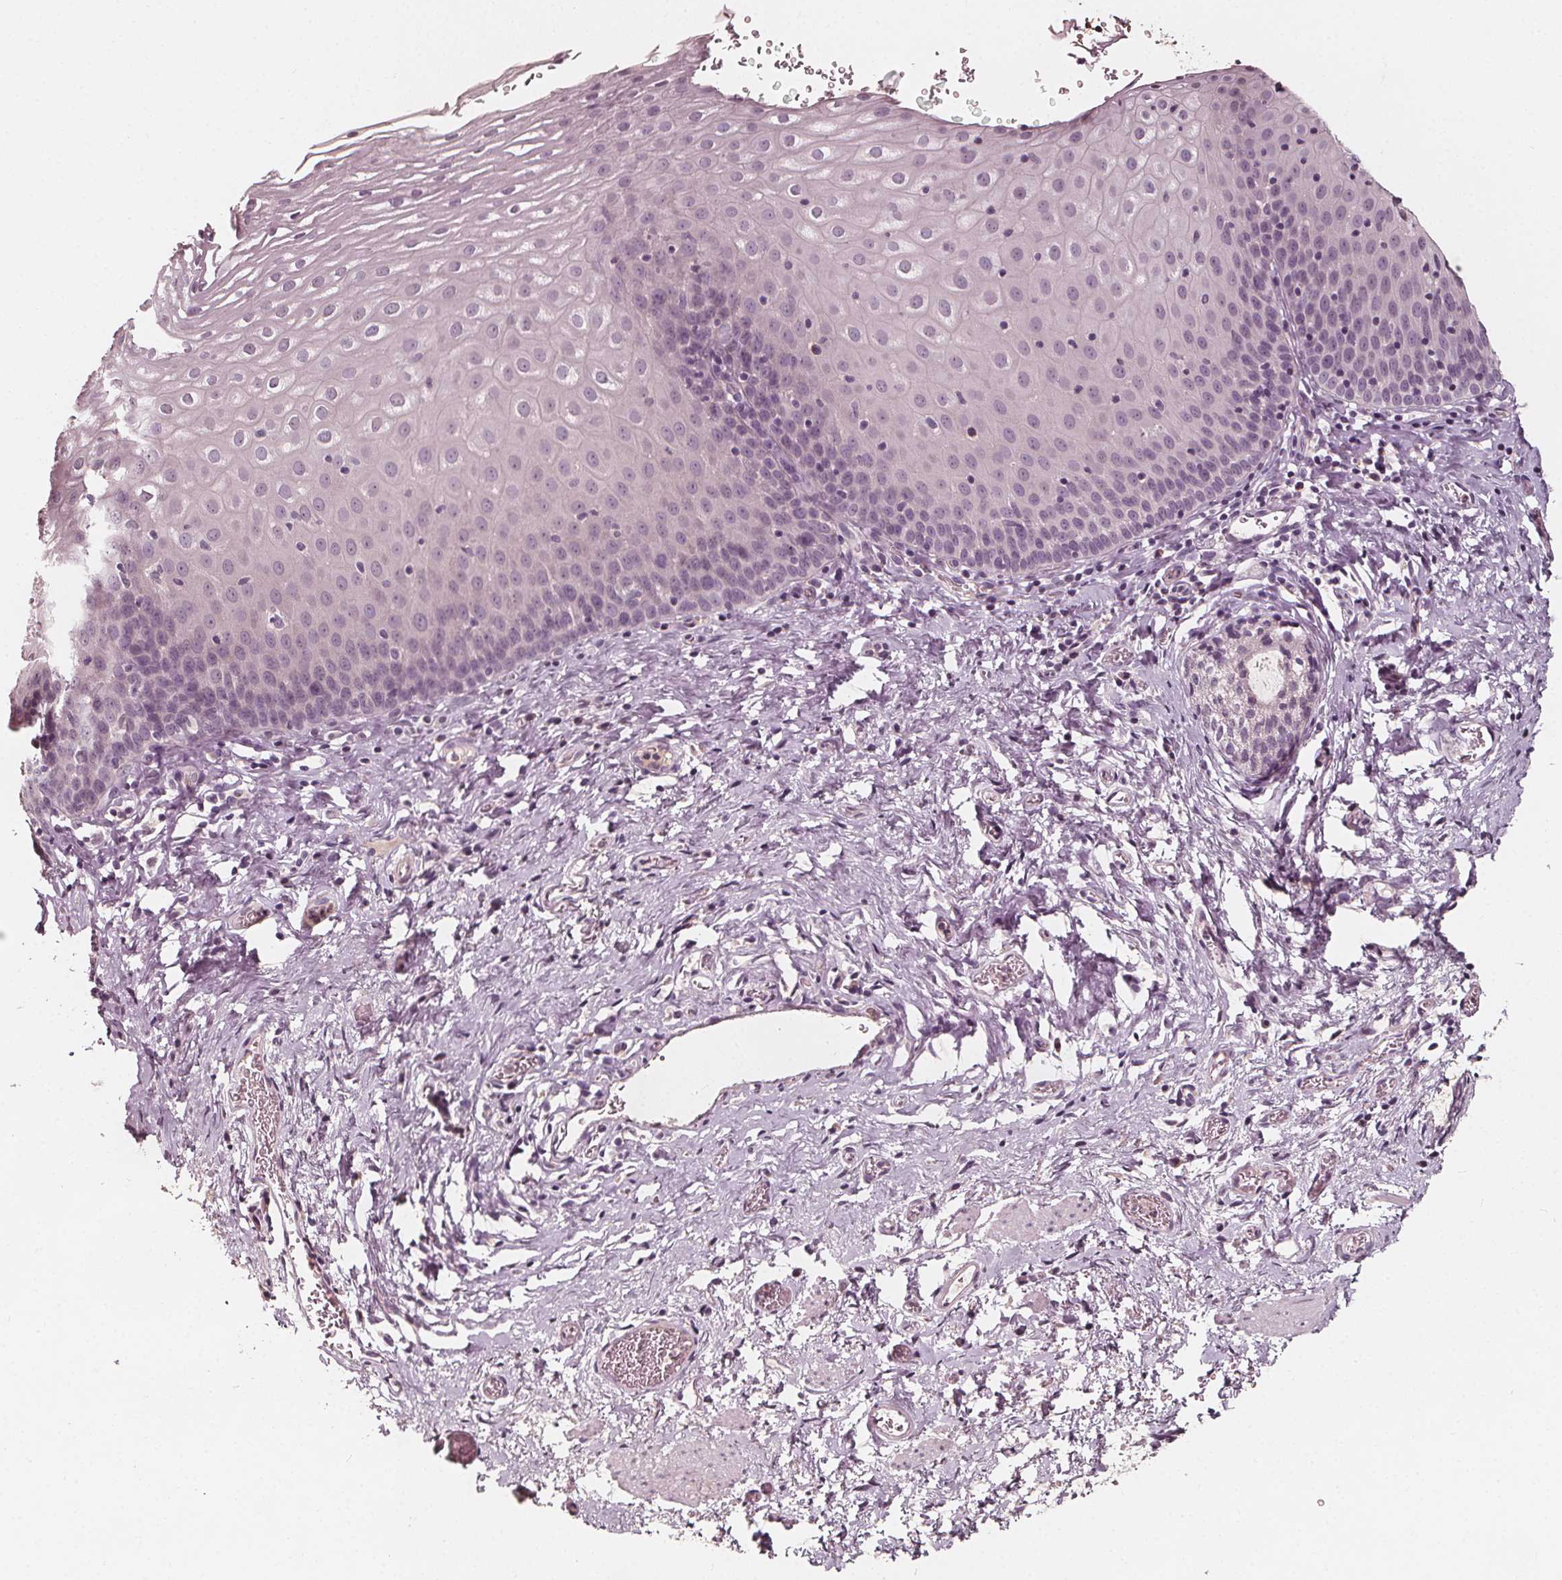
{"staining": {"intensity": "negative", "quantity": "none", "location": "none"}, "tissue": "esophagus", "cell_type": "Squamous epithelial cells", "image_type": "normal", "snomed": [{"axis": "morphology", "description": "Normal tissue, NOS"}, {"axis": "topography", "description": "Esophagus"}], "caption": "Immunohistochemistry photomicrograph of normal esophagus: esophagus stained with DAB shows no significant protein positivity in squamous epithelial cells. (DAB (3,3'-diaminobenzidine) immunohistochemistry (IHC) with hematoxylin counter stain).", "gene": "NPC1L1", "patient": {"sex": "male", "age": 68}}